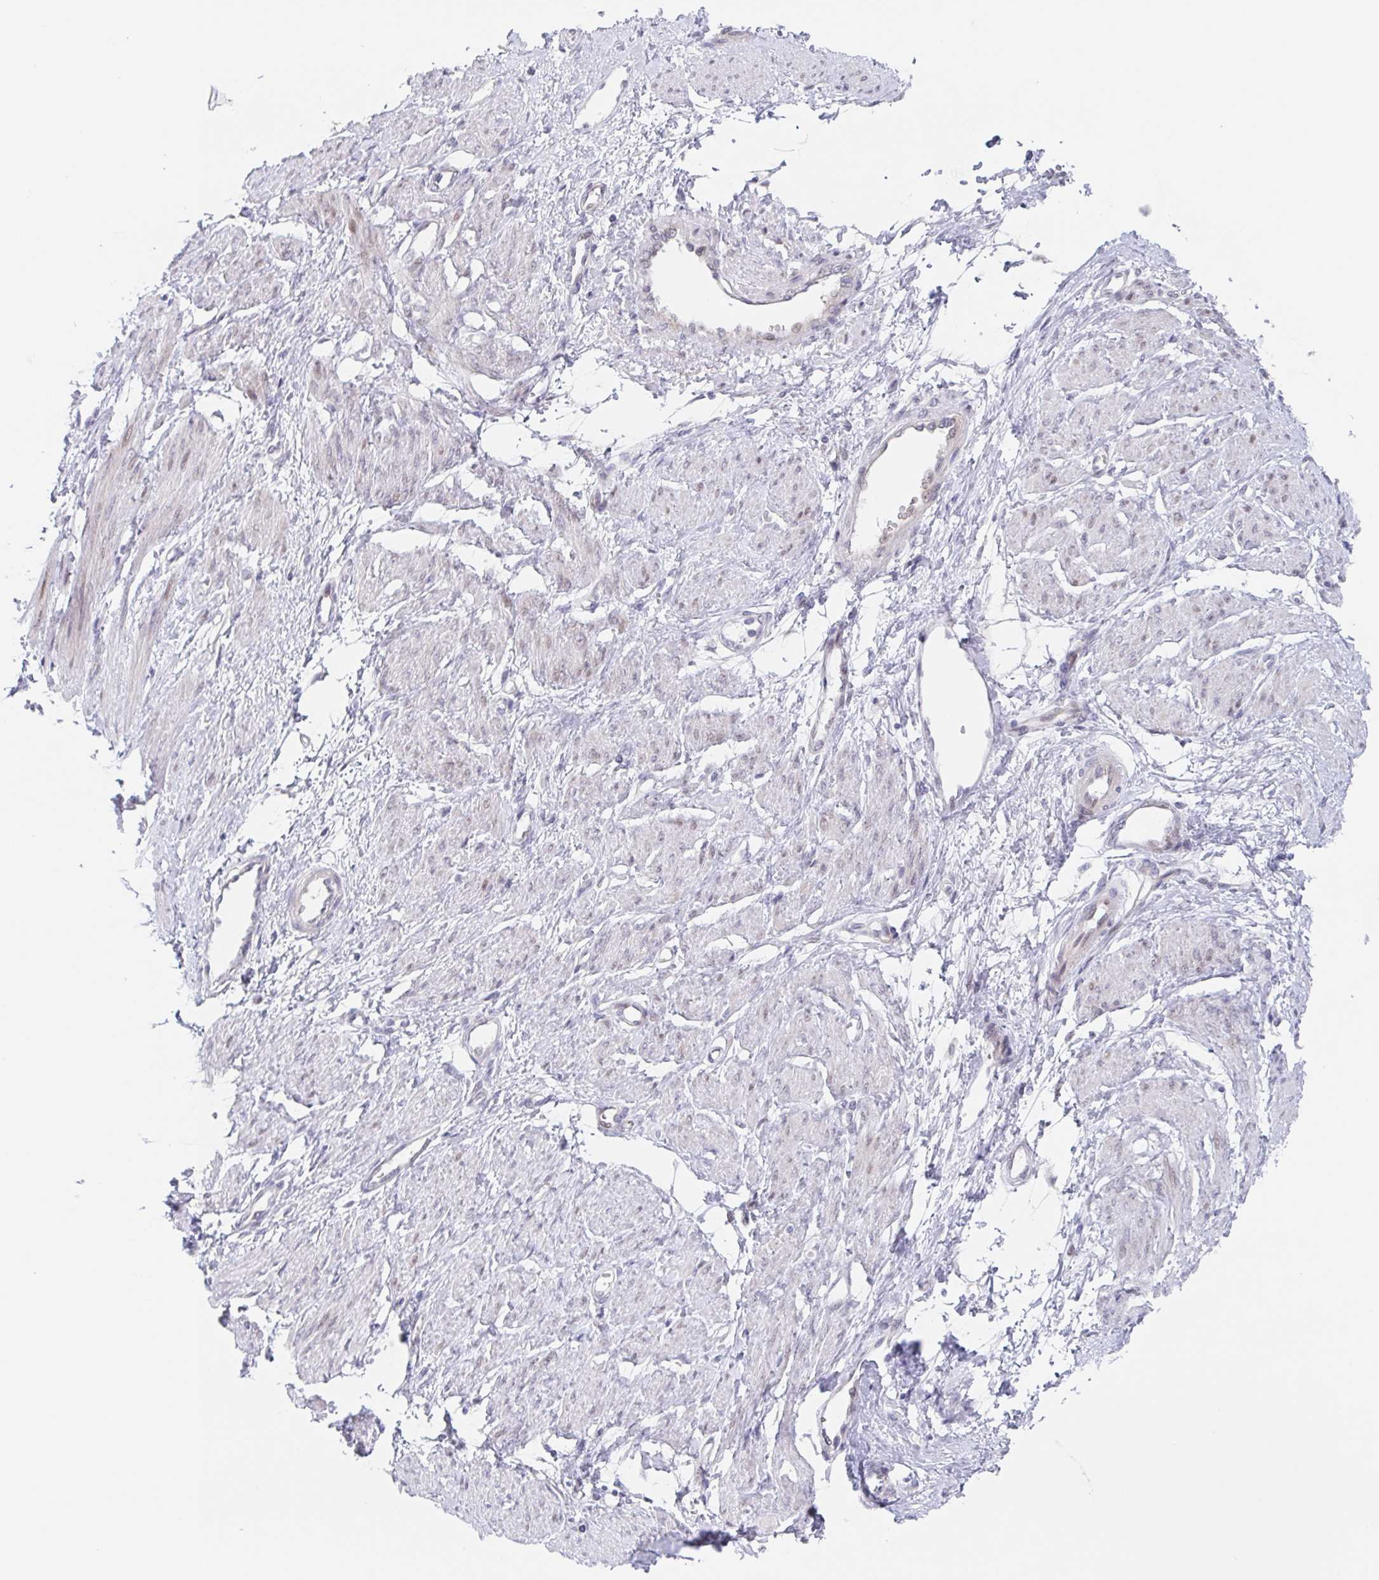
{"staining": {"intensity": "negative", "quantity": "none", "location": "none"}, "tissue": "smooth muscle", "cell_type": "Smooth muscle cells", "image_type": "normal", "snomed": [{"axis": "morphology", "description": "Normal tissue, NOS"}, {"axis": "topography", "description": "Smooth muscle"}, {"axis": "topography", "description": "Uterus"}], "caption": "Immunohistochemistry micrograph of unremarkable smooth muscle: human smooth muscle stained with DAB (3,3'-diaminobenzidine) demonstrates no significant protein staining in smooth muscle cells.", "gene": "POU2F3", "patient": {"sex": "female", "age": 39}}